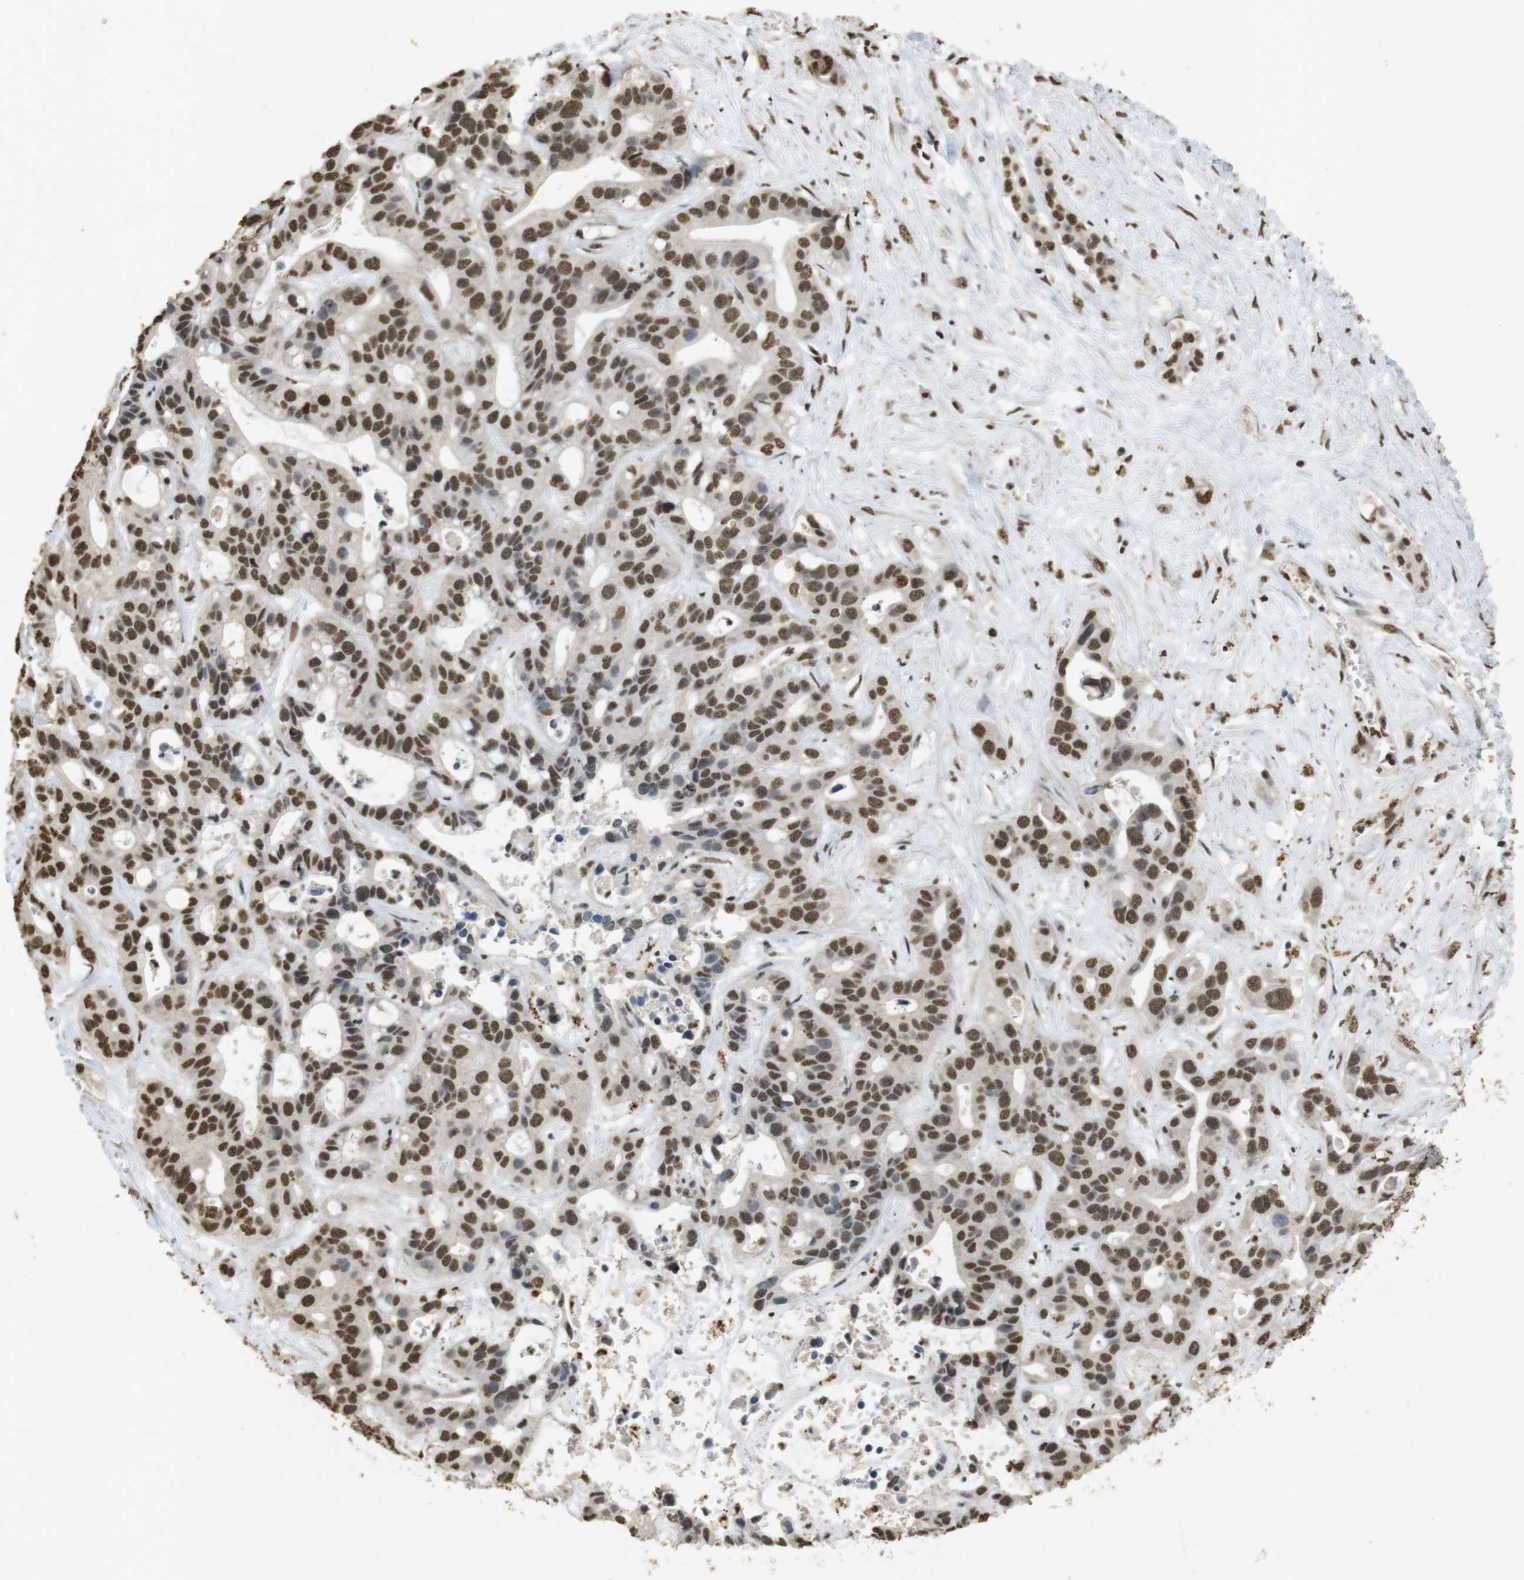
{"staining": {"intensity": "strong", "quantity": ">75%", "location": "nuclear"}, "tissue": "liver cancer", "cell_type": "Tumor cells", "image_type": "cancer", "snomed": [{"axis": "morphology", "description": "Cholangiocarcinoma"}, {"axis": "topography", "description": "Liver"}], "caption": "DAB (3,3'-diaminobenzidine) immunohistochemical staining of human liver cancer exhibits strong nuclear protein positivity in about >75% of tumor cells.", "gene": "GATA4", "patient": {"sex": "female", "age": 65}}